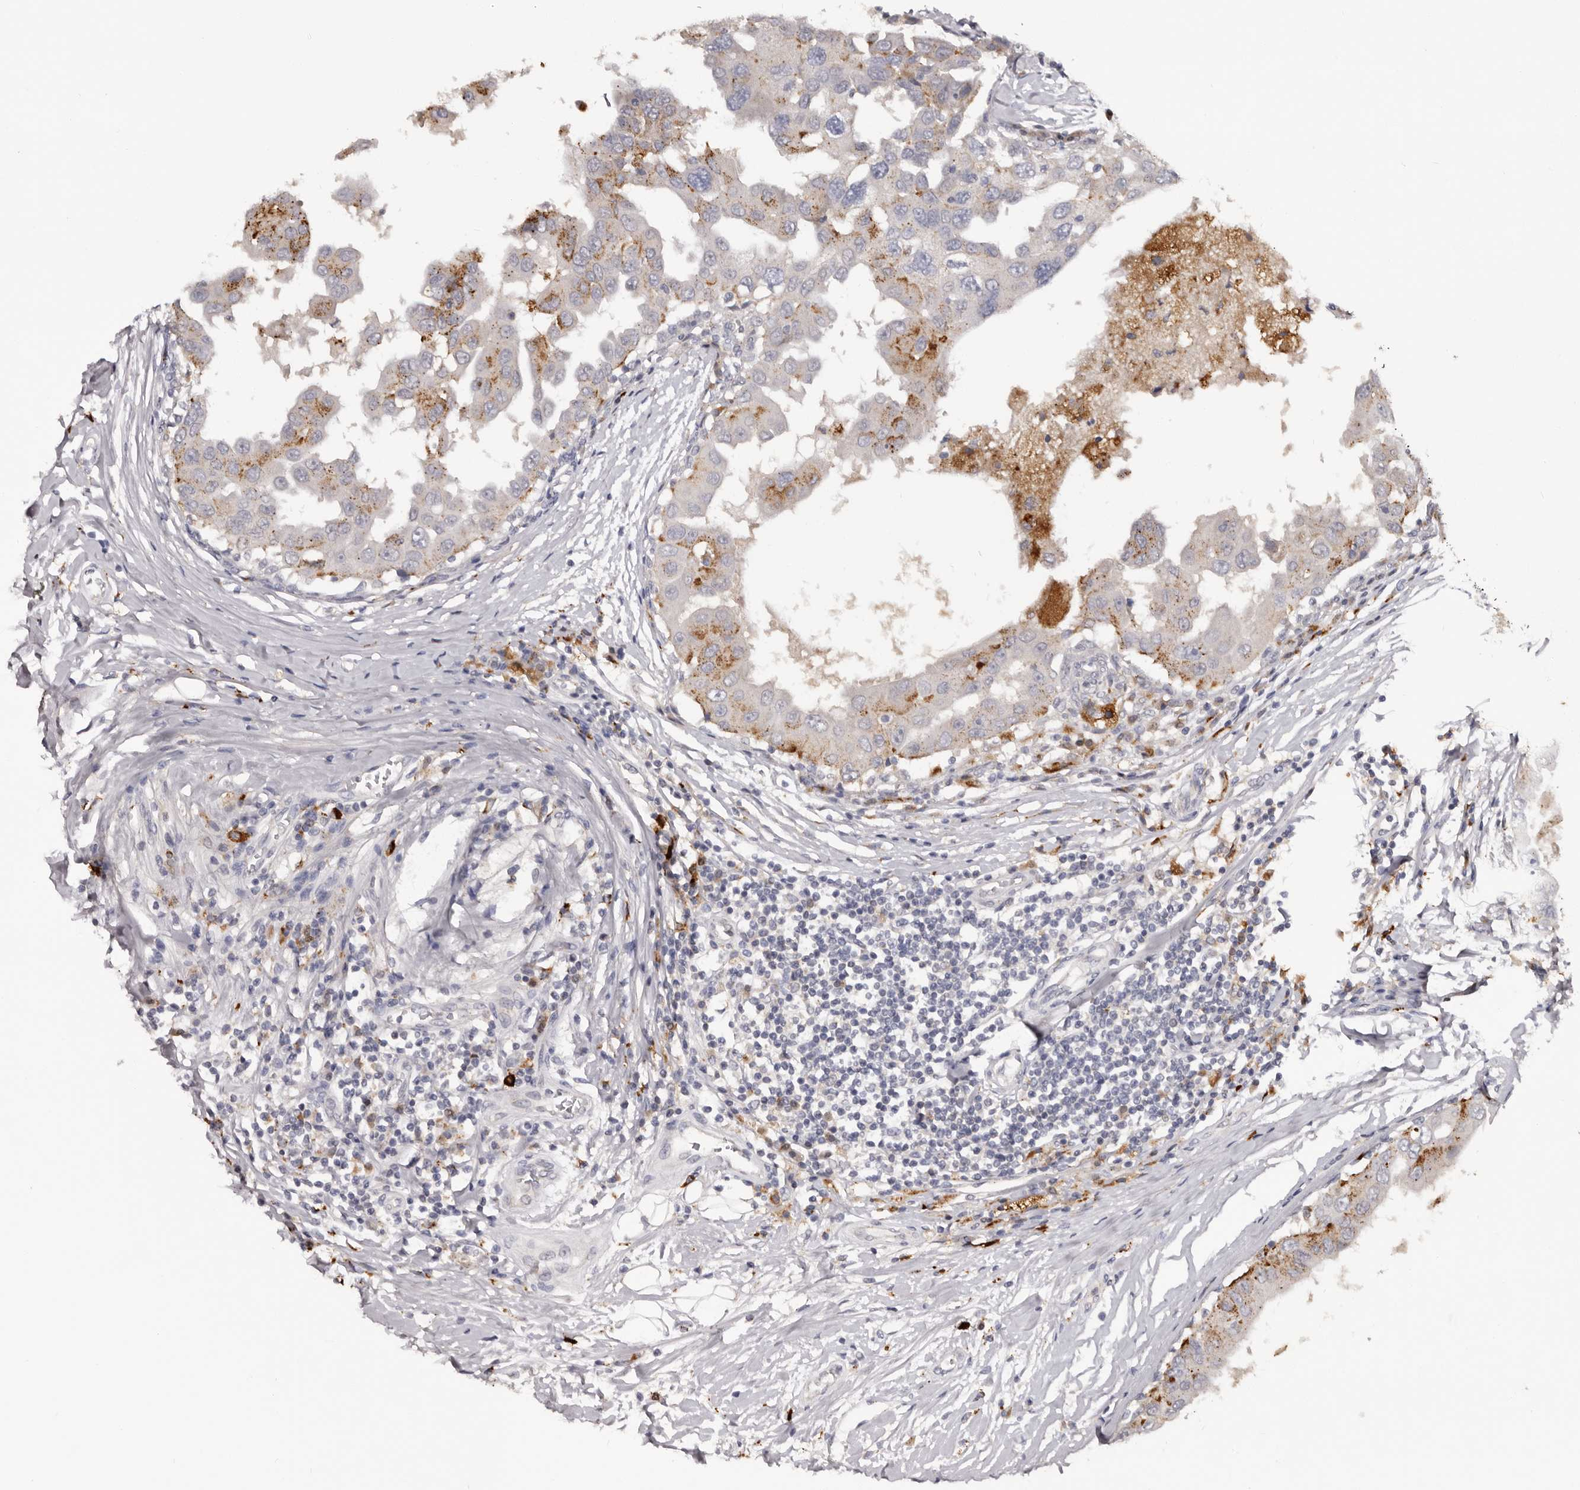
{"staining": {"intensity": "moderate", "quantity": "<25%", "location": "cytoplasmic/membranous"}, "tissue": "breast cancer", "cell_type": "Tumor cells", "image_type": "cancer", "snomed": [{"axis": "morphology", "description": "Duct carcinoma"}, {"axis": "topography", "description": "Breast"}], "caption": "Protein staining of infiltrating ductal carcinoma (breast) tissue demonstrates moderate cytoplasmic/membranous expression in approximately <25% of tumor cells.", "gene": "DAP", "patient": {"sex": "female", "age": 27}}